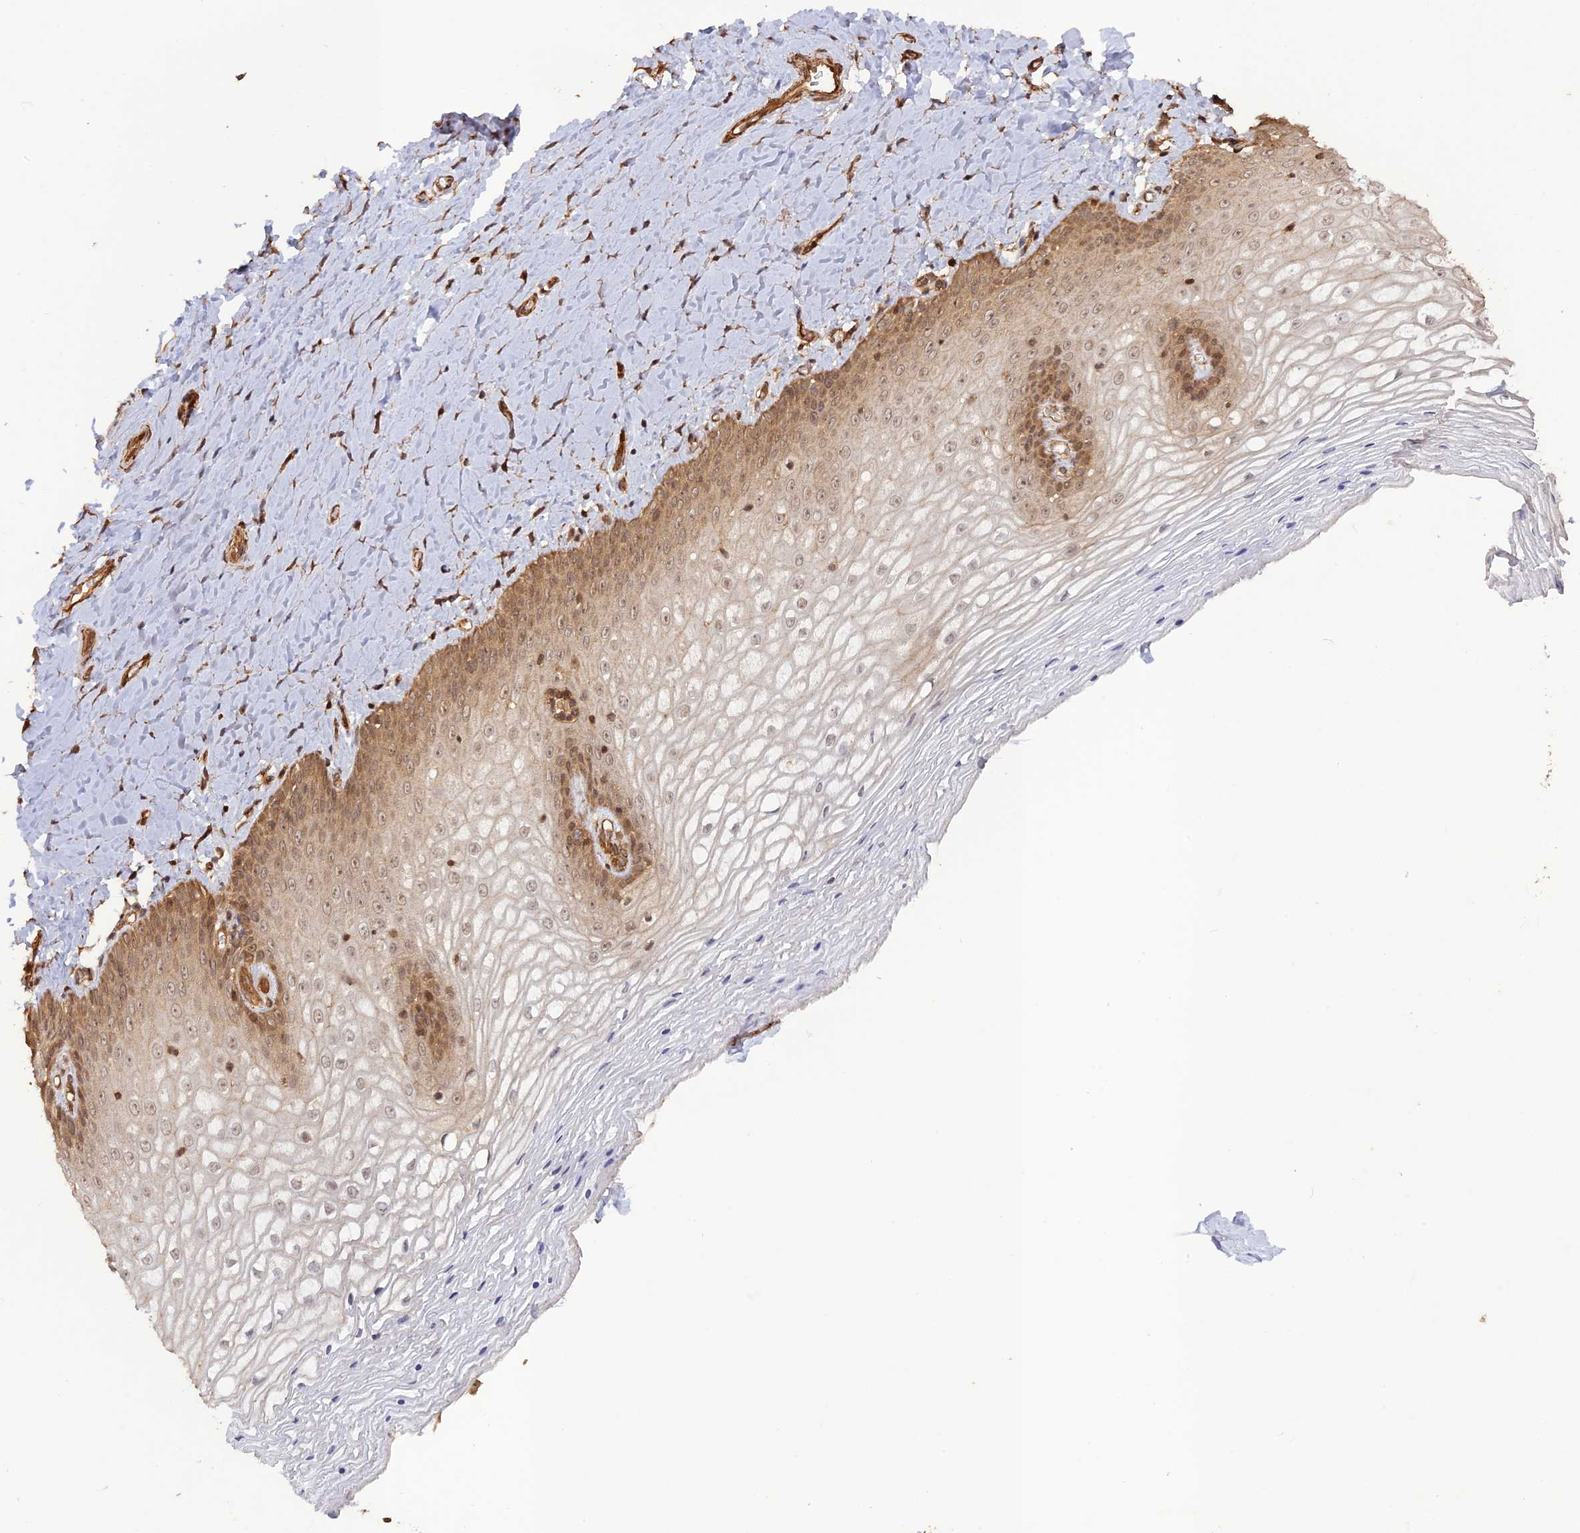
{"staining": {"intensity": "moderate", "quantity": "25%-75%", "location": "cytoplasmic/membranous,nuclear"}, "tissue": "vagina", "cell_type": "Squamous epithelial cells", "image_type": "normal", "snomed": [{"axis": "morphology", "description": "Normal tissue, NOS"}, {"axis": "topography", "description": "Vagina"}], "caption": "A medium amount of moderate cytoplasmic/membranous,nuclear expression is seen in about 25%-75% of squamous epithelial cells in normal vagina. The protein of interest is stained brown, and the nuclei are stained in blue (DAB IHC with brightfield microscopy, high magnification).", "gene": "CCDC174", "patient": {"sex": "female", "age": 65}}